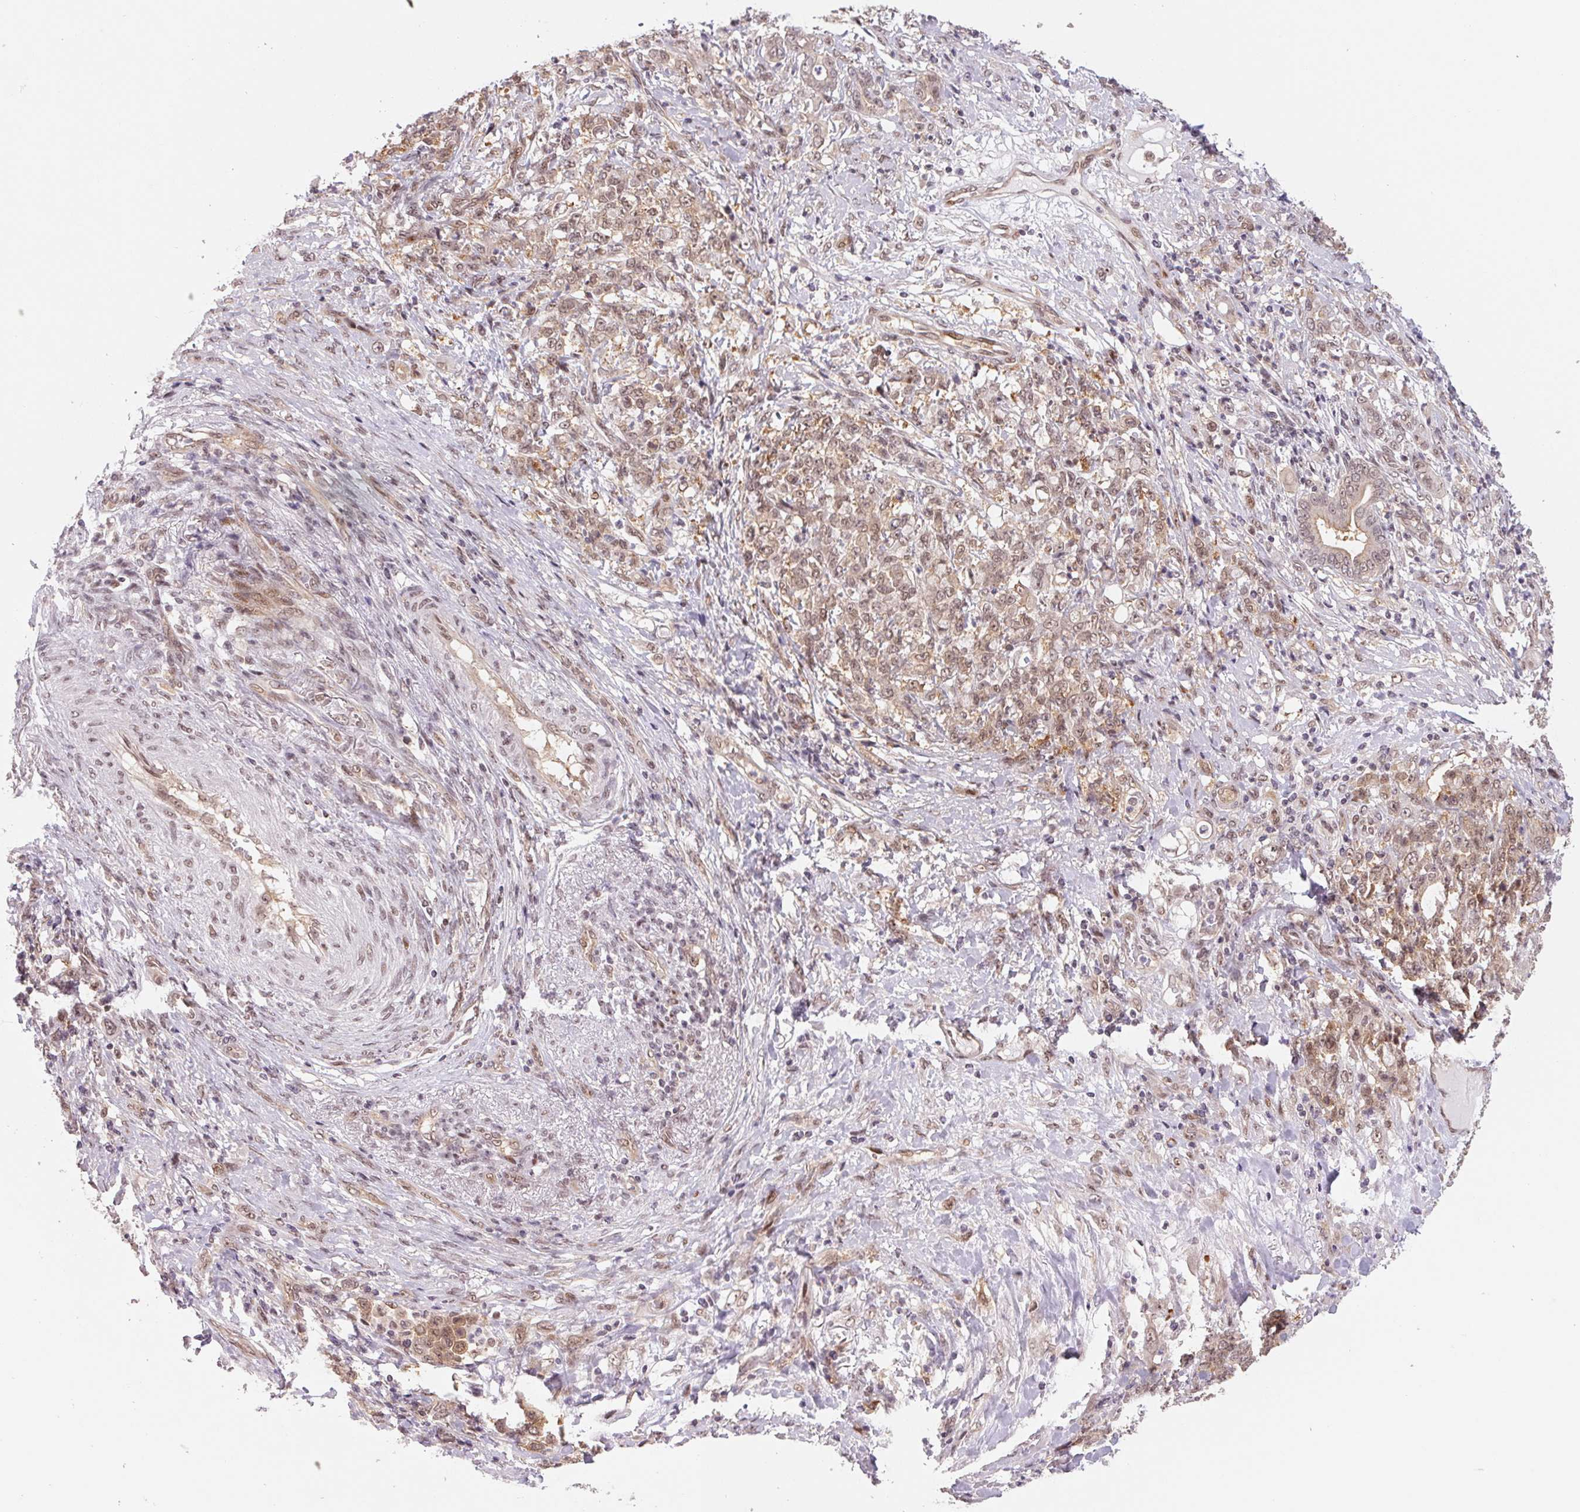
{"staining": {"intensity": "weak", "quantity": ">75%", "location": "cytoplasmic/membranous,nuclear"}, "tissue": "stomach cancer", "cell_type": "Tumor cells", "image_type": "cancer", "snomed": [{"axis": "morphology", "description": "Adenocarcinoma, NOS"}, {"axis": "topography", "description": "Stomach"}], "caption": "Protein expression analysis of adenocarcinoma (stomach) demonstrates weak cytoplasmic/membranous and nuclear positivity in approximately >75% of tumor cells.", "gene": "DNAJB6", "patient": {"sex": "female", "age": 79}}